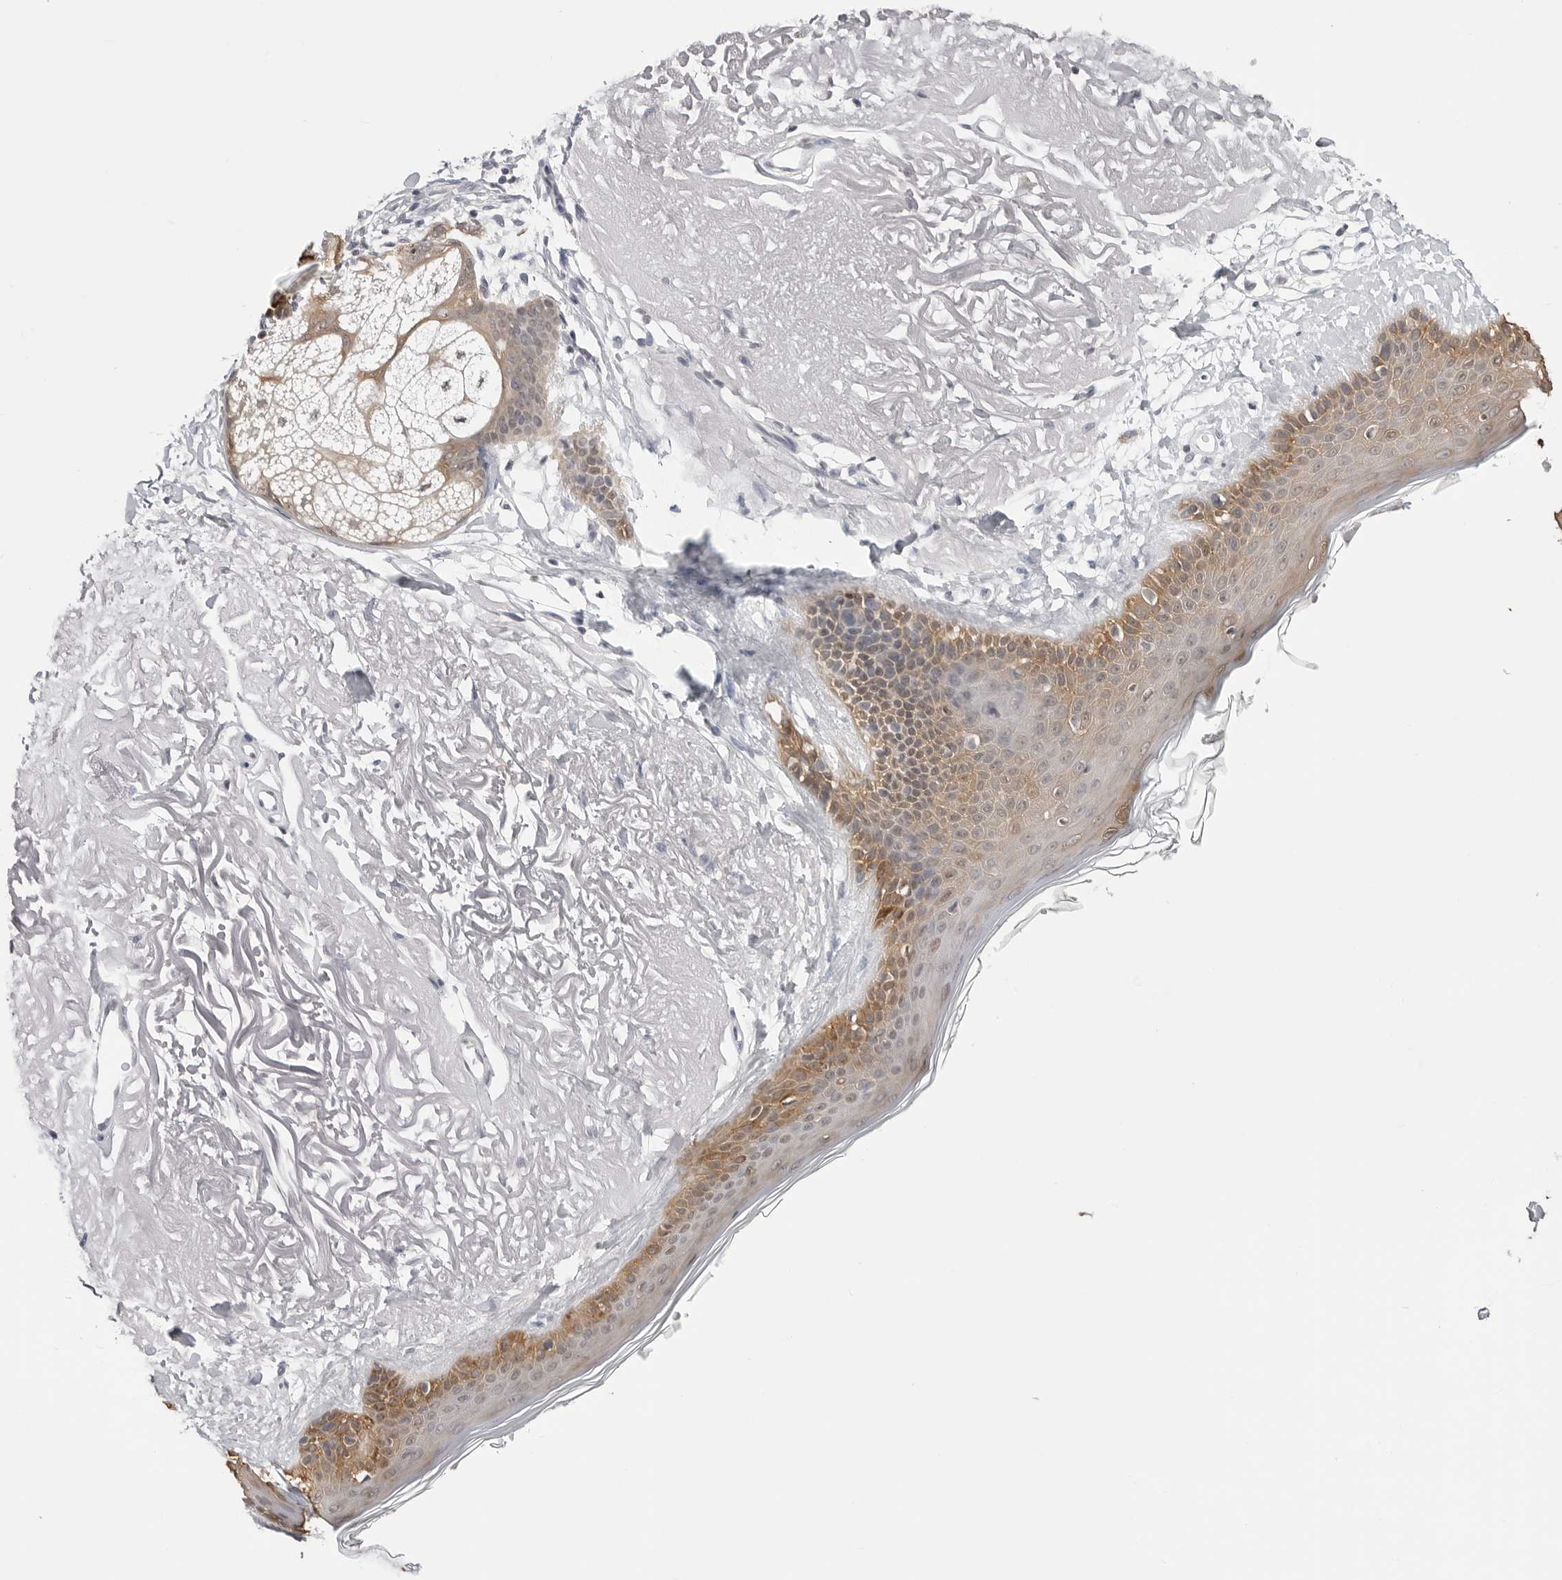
{"staining": {"intensity": "negative", "quantity": "none", "location": "none"}, "tissue": "skin", "cell_type": "Fibroblasts", "image_type": "normal", "snomed": [{"axis": "morphology", "description": "Normal tissue, NOS"}, {"axis": "topography", "description": "Skin"}, {"axis": "topography", "description": "Skeletal muscle"}], "caption": "IHC micrograph of benign skin: skin stained with DAB exhibits no significant protein expression in fibroblasts. (Stains: DAB (3,3'-diaminobenzidine) immunohistochemistry (IHC) with hematoxylin counter stain, Microscopy: brightfield microscopy at high magnification).", "gene": "YWHAG", "patient": {"sex": "male", "age": 83}}